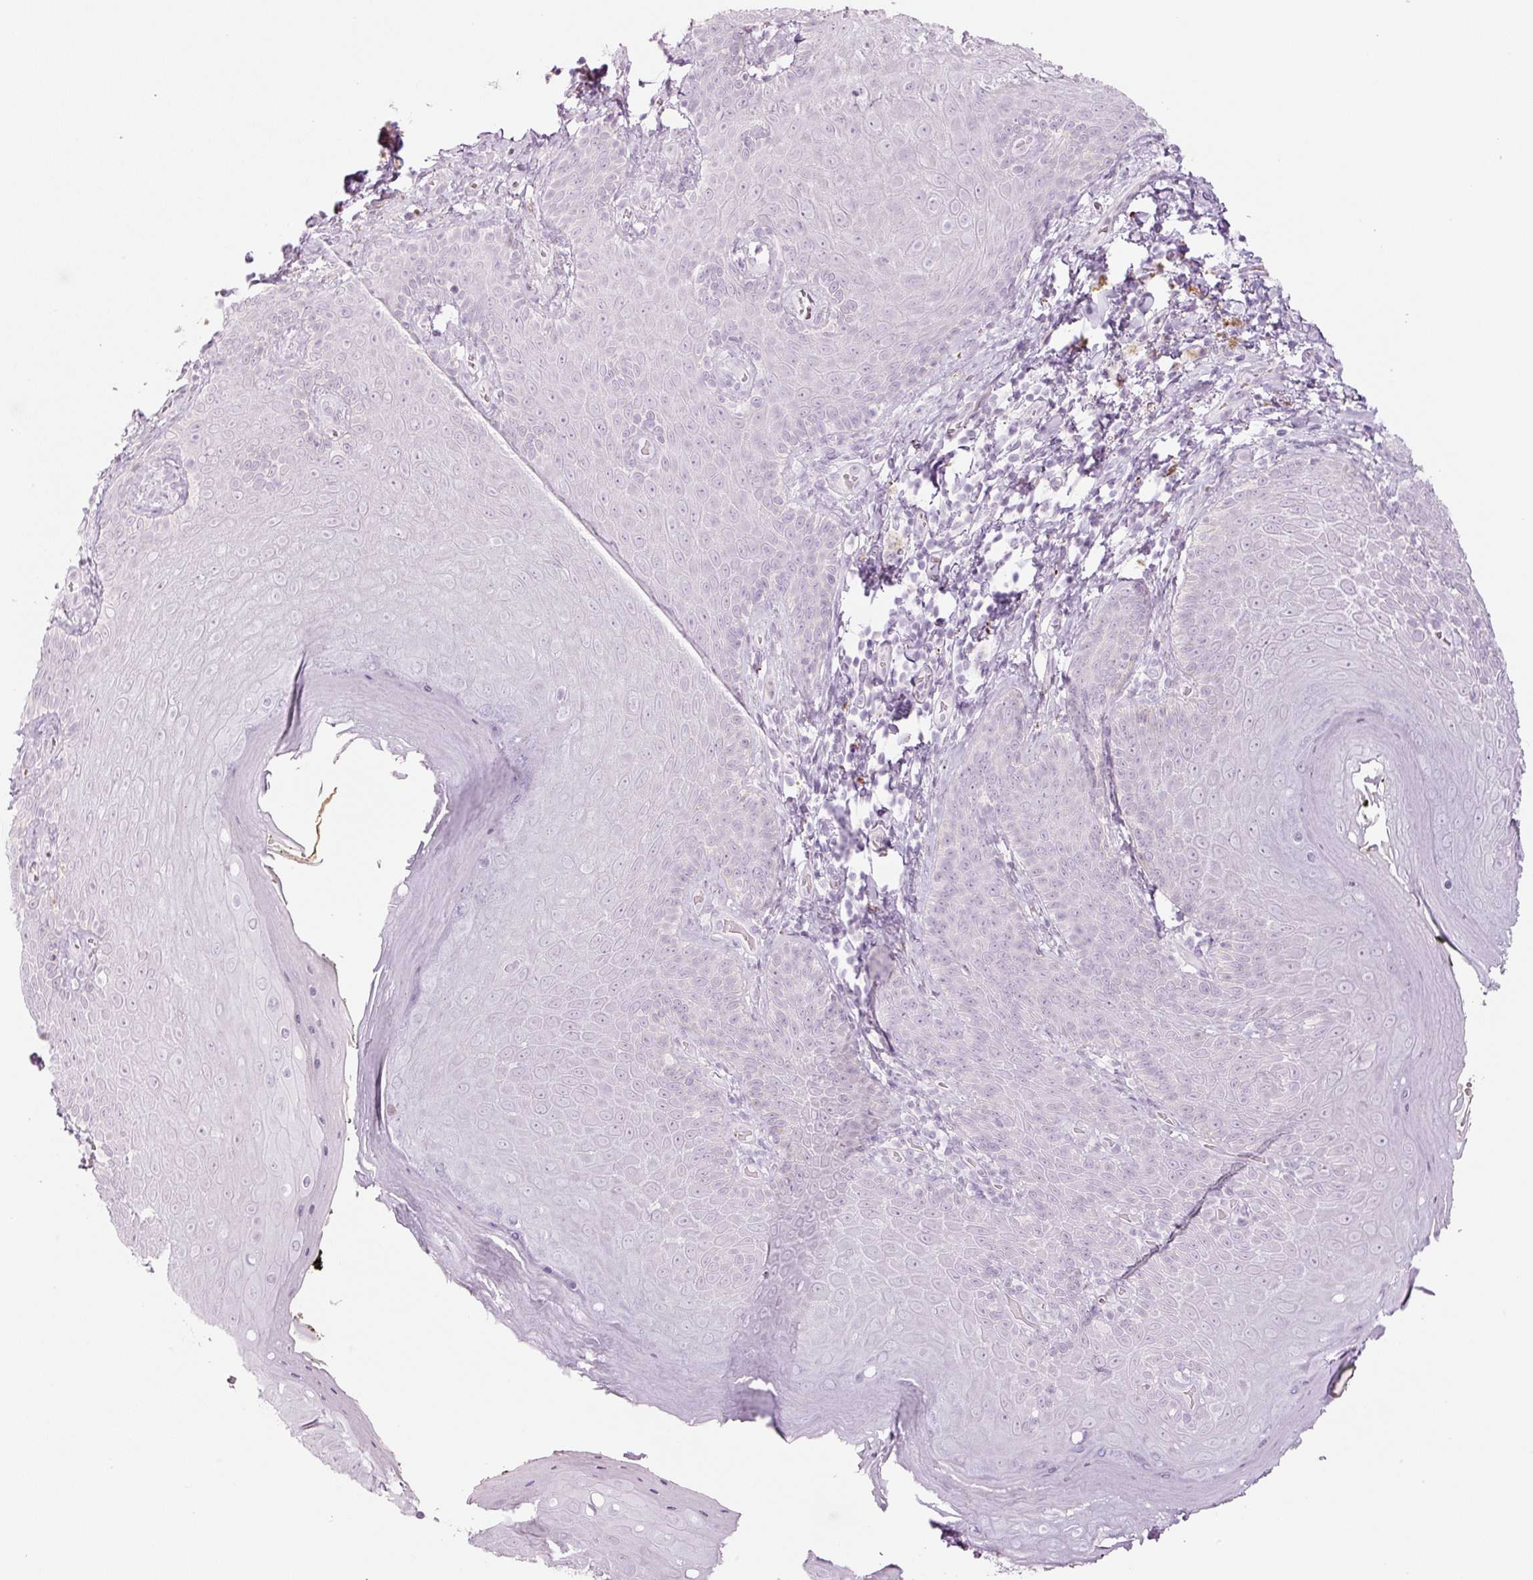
{"staining": {"intensity": "negative", "quantity": "none", "location": "none"}, "tissue": "skin", "cell_type": "Epidermal cells", "image_type": "normal", "snomed": [{"axis": "morphology", "description": "Normal tissue, NOS"}, {"axis": "topography", "description": "Anal"}, {"axis": "topography", "description": "Peripheral nerve tissue"}], "caption": "This is a photomicrograph of IHC staining of unremarkable skin, which shows no staining in epidermal cells.", "gene": "LECT2", "patient": {"sex": "male", "age": 53}}